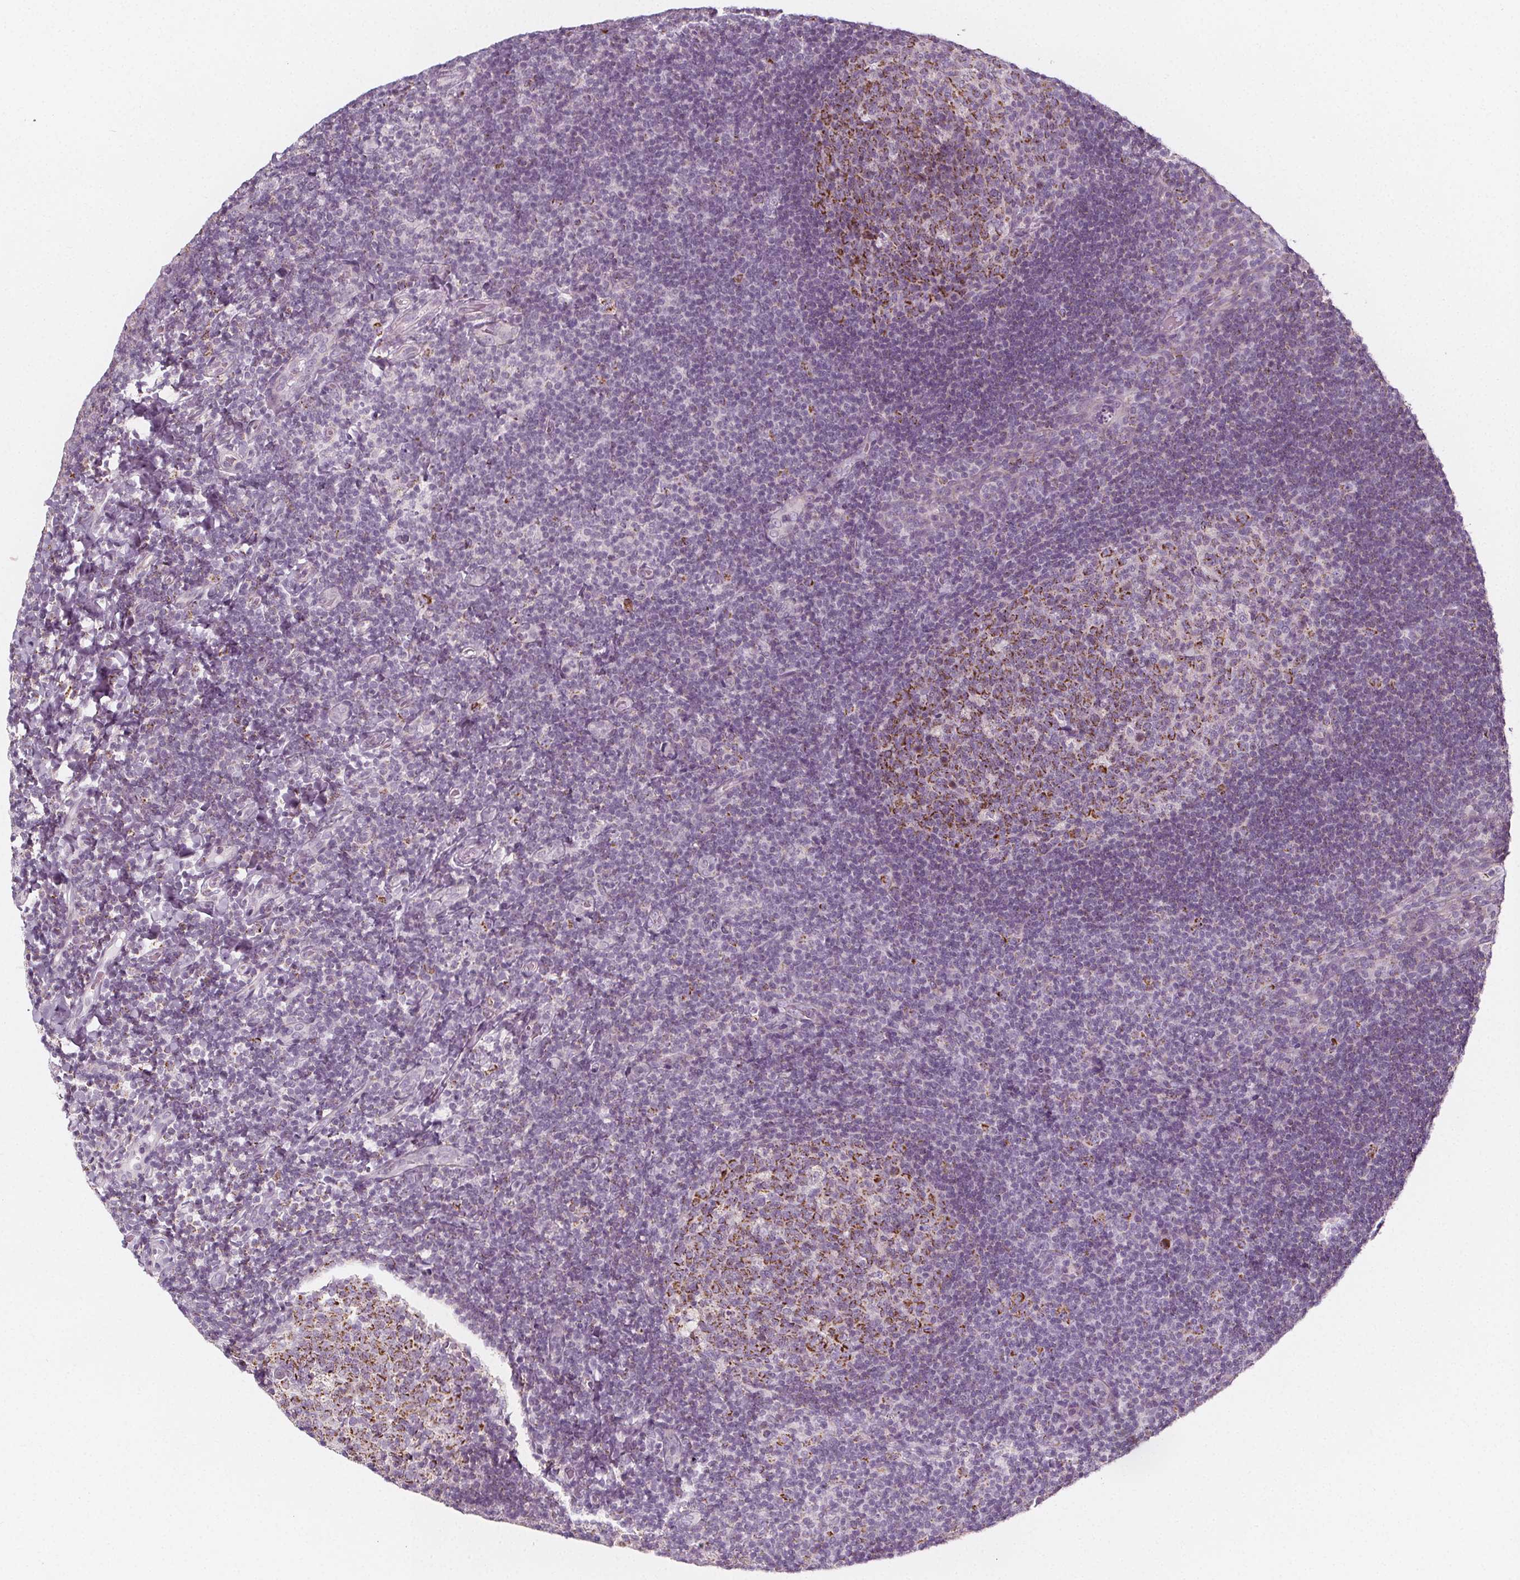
{"staining": {"intensity": "moderate", "quantity": "25%-75%", "location": "cytoplasmic/membranous"}, "tissue": "tonsil", "cell_type": "Germinal center cells", "image_type": "normal", "snomed": [{"axis": "morphology", "description": "Normal tissue, NOS"}, {"axis": "topography", "description": "Tonsil"}], "caption": "Immunohistochemical staining of normal human tonsil exhibits 25%-75% levels of moderate cytoplasmic/membranous protein positivity in about 25%-75% of germinal center cells.", "gene": "IL17C", "patient": {"sex": "male", "age": 17}}